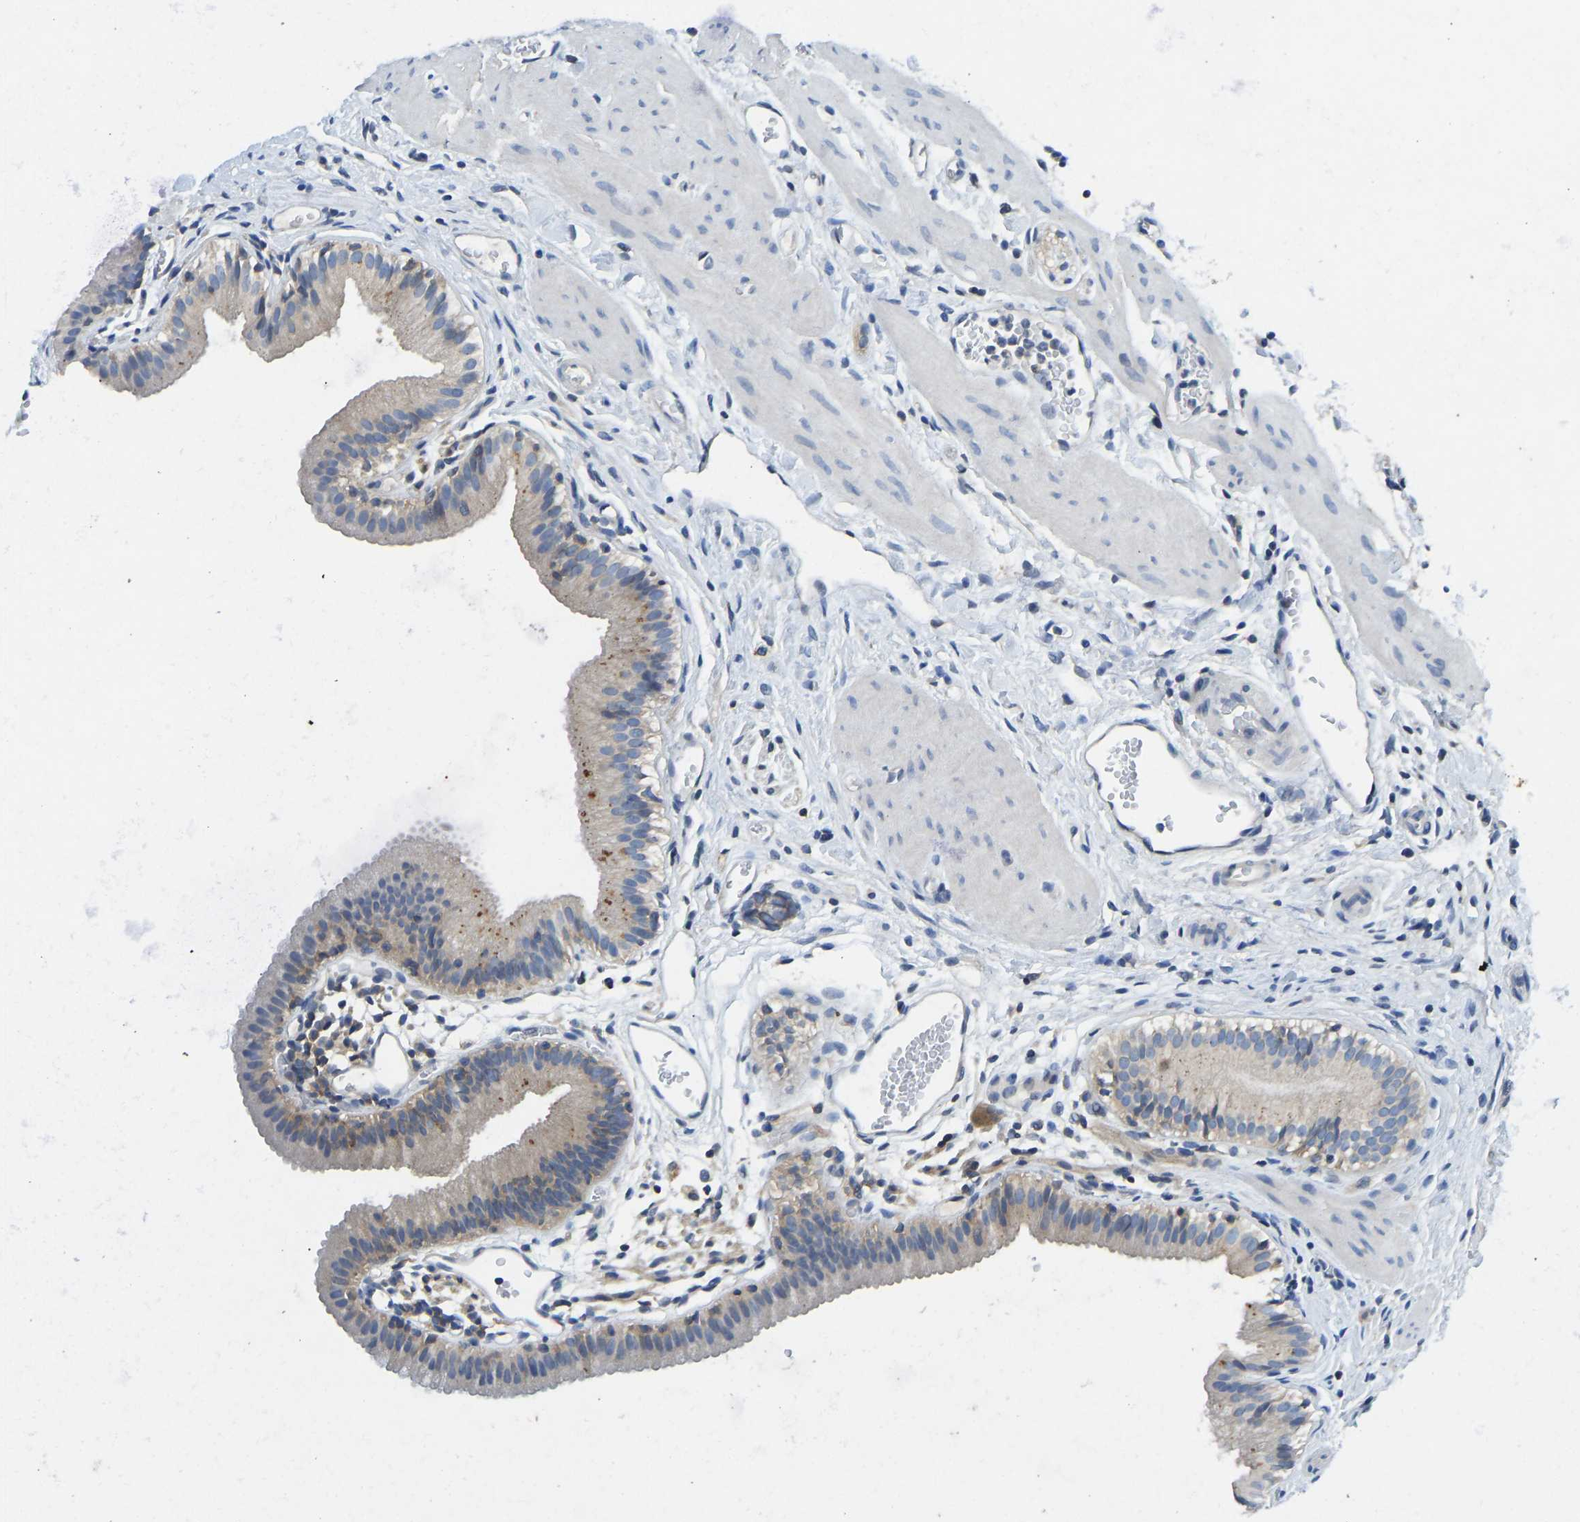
{"staining": {"intensity": "moderate", "quantity": "25%-75%", "location": "cytoplasmic/membranous"}, "tissue": "gallbladder", "cell_type": "Glandular cells", "image_type": "normal", "snomed": [{"axis": "morphology", "description": "Normal tissue, NOS"}, {"axis": "topography", "description": "Gallbladder"}], "caption": "High-power microscopy captured an immunohistochemistry (IHC) photomicrograph of benign gallbladder, revealing moderate cytoplasmic/membranous positivity in about 25%-75% of glandular cells. (Stains: DAB in brown, nuclei in blue, Microscopy: brightfield microscopy at high magnification).", "gene": "NDRG3", "patient": {"sex": "female", "age": 26}}